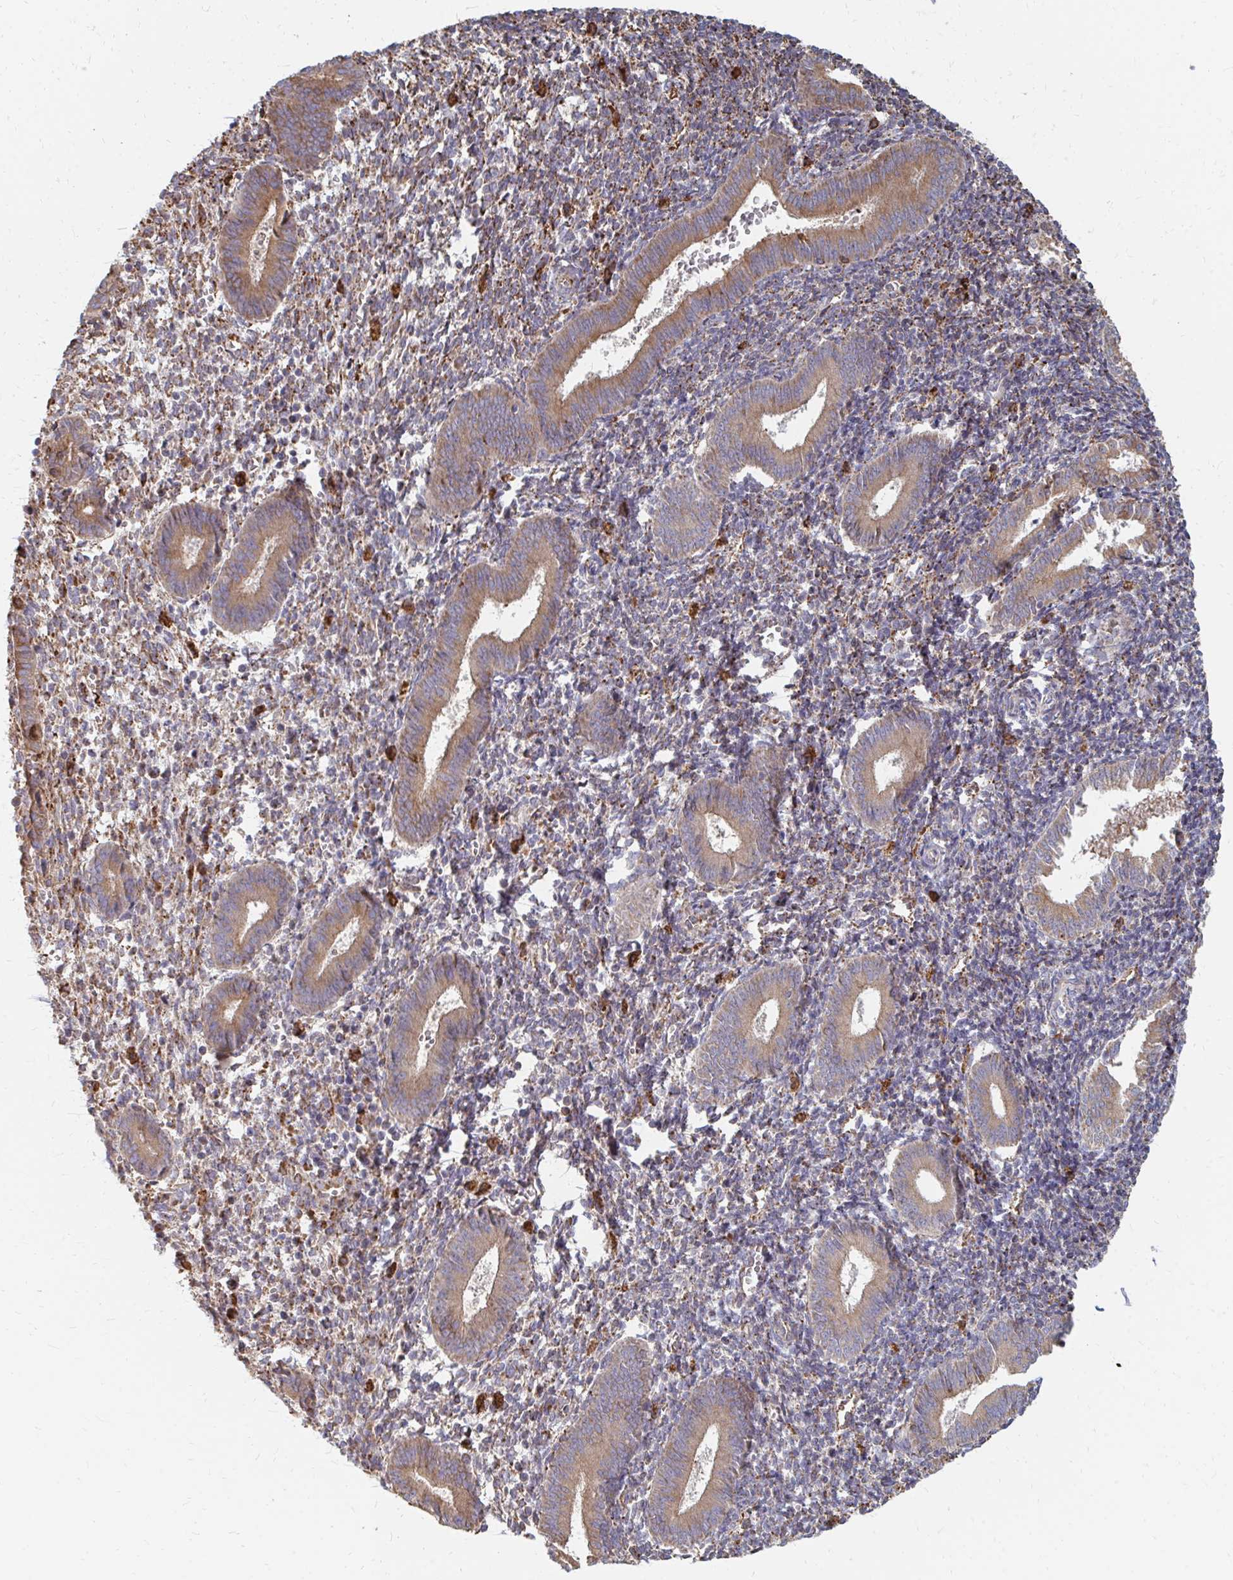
{"staining": {"intensity": "moderate", "quantity": "<25%", "location": "cytoplasmic/membranous"}, "tissue": "endometrium", "cell_type": "Cells in endometrial stroma", "image_type": "normal", "snomed": [{"axis": "morphology", "description": "Normal tissue, NOS"}, {"axis": "topography", "description": "Endometrium"}], "caption": "Immunohistochemical staining of benign endometrium exhibits low levels of moderate cytoplasmic/membranous expression in about <25% of cells in endometrial stroma. (DAB IHC, brown staining for protein, blue staining for nuclei).", "gene": "PPP1R13L", "patient": {"sex": "female", "age": 25}}